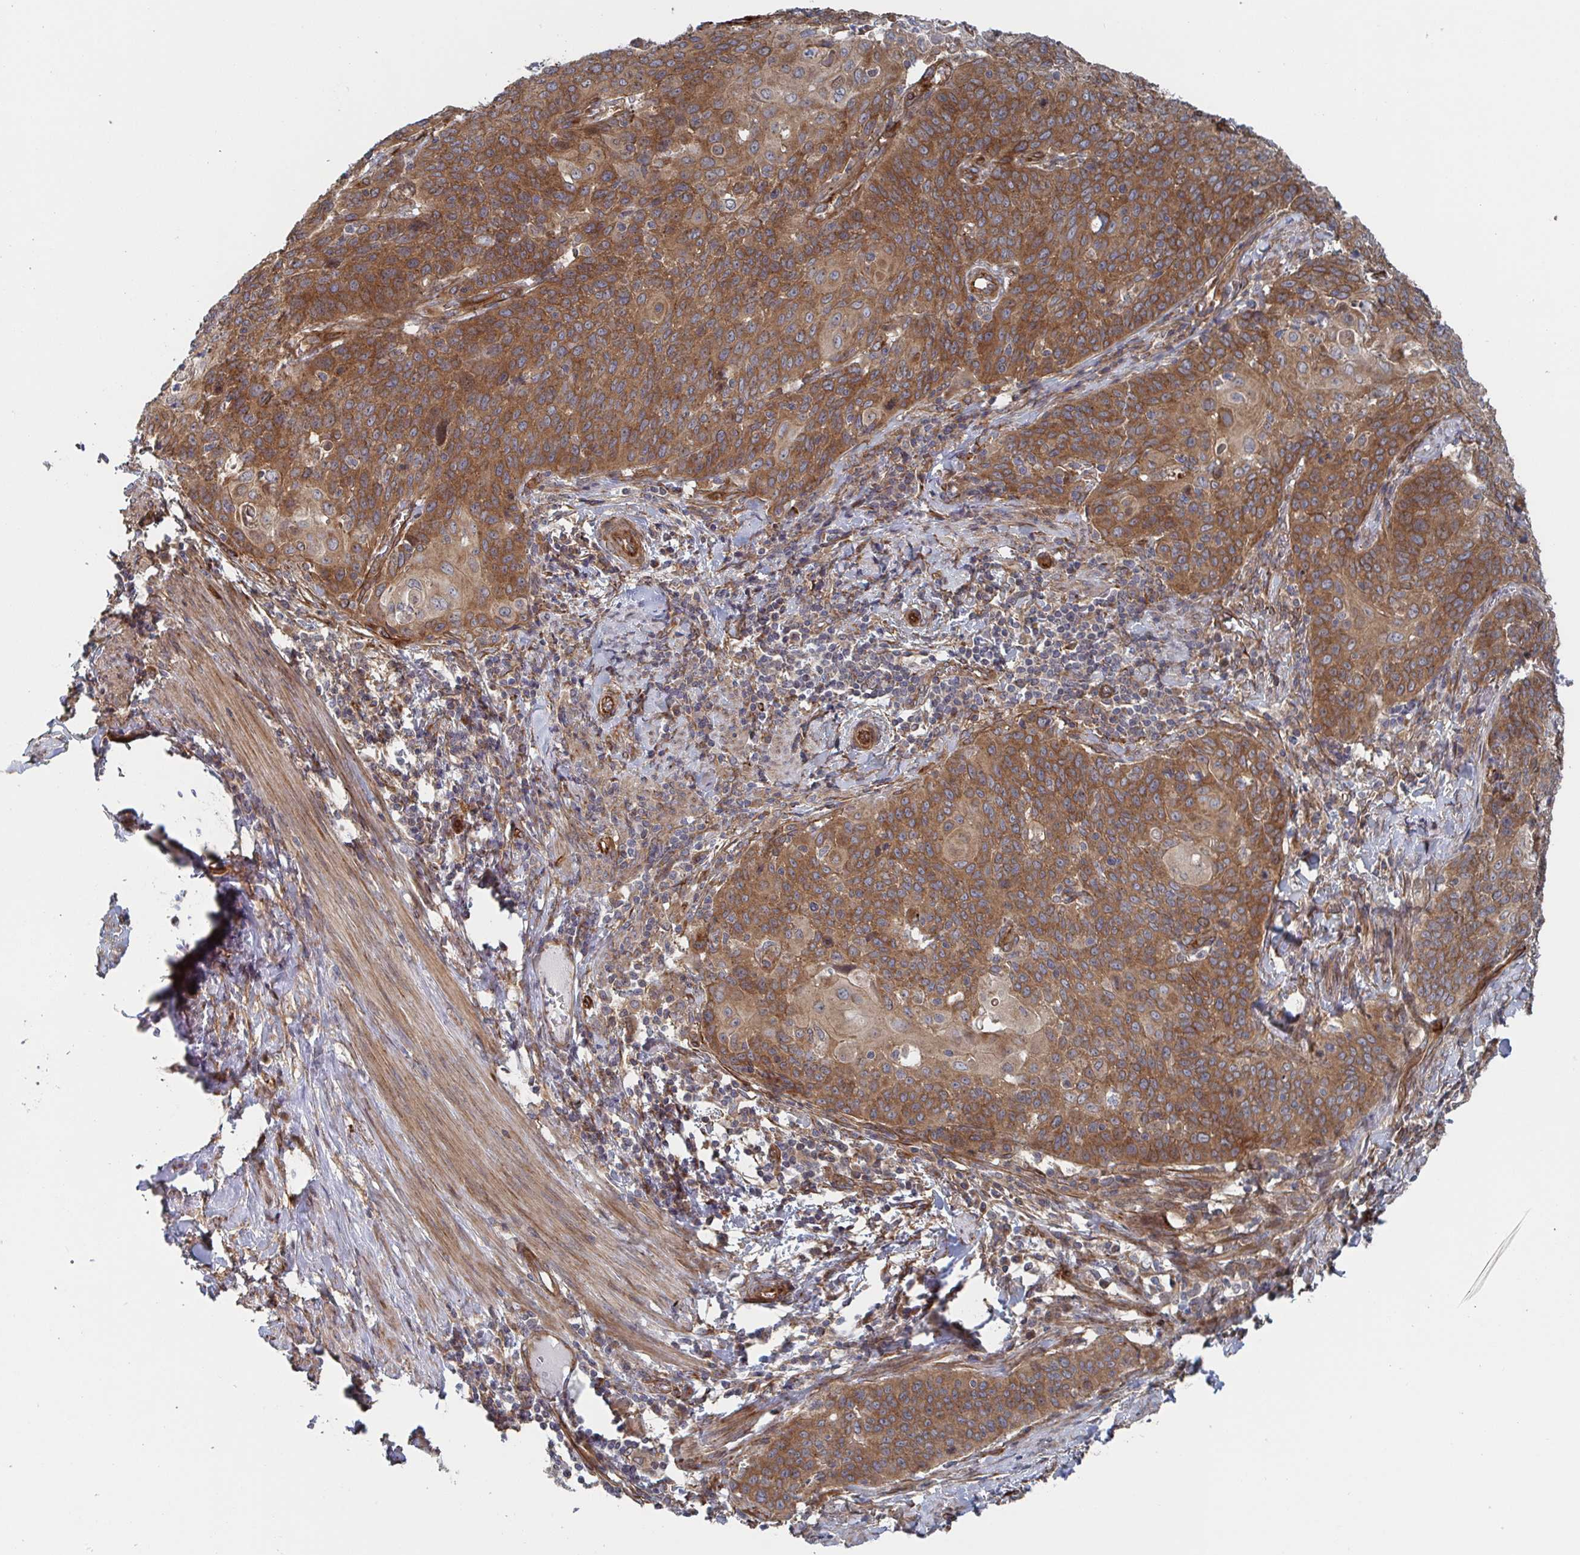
{"staining": {"intensity": "moderate", "quantity": ">75%", "location": "cytoplasmic/membranous"}, "tissue": "cervical cancer", "cell_type": "Tumor cells", "image_type": "cancer", "snomed": [{"axis": "morphology", "description": "Squamous cell carcinoma, NOS"}, {"axis": "topography", "description": "Cervix"}], "caption": "Moderate cytoplasmic/membranous expression is identified in approximately >75% of tumor cells in cervical cancer (squamous cell carcinoma). The protein of interest is stained brown, and the nuclei are stained in blue (DAB (3,3'-diaminobenzidine) IHC with brightfield microscopy, high magnification).", "gene": "DVL3", "patient": {"sex": "female", "age": 65}}